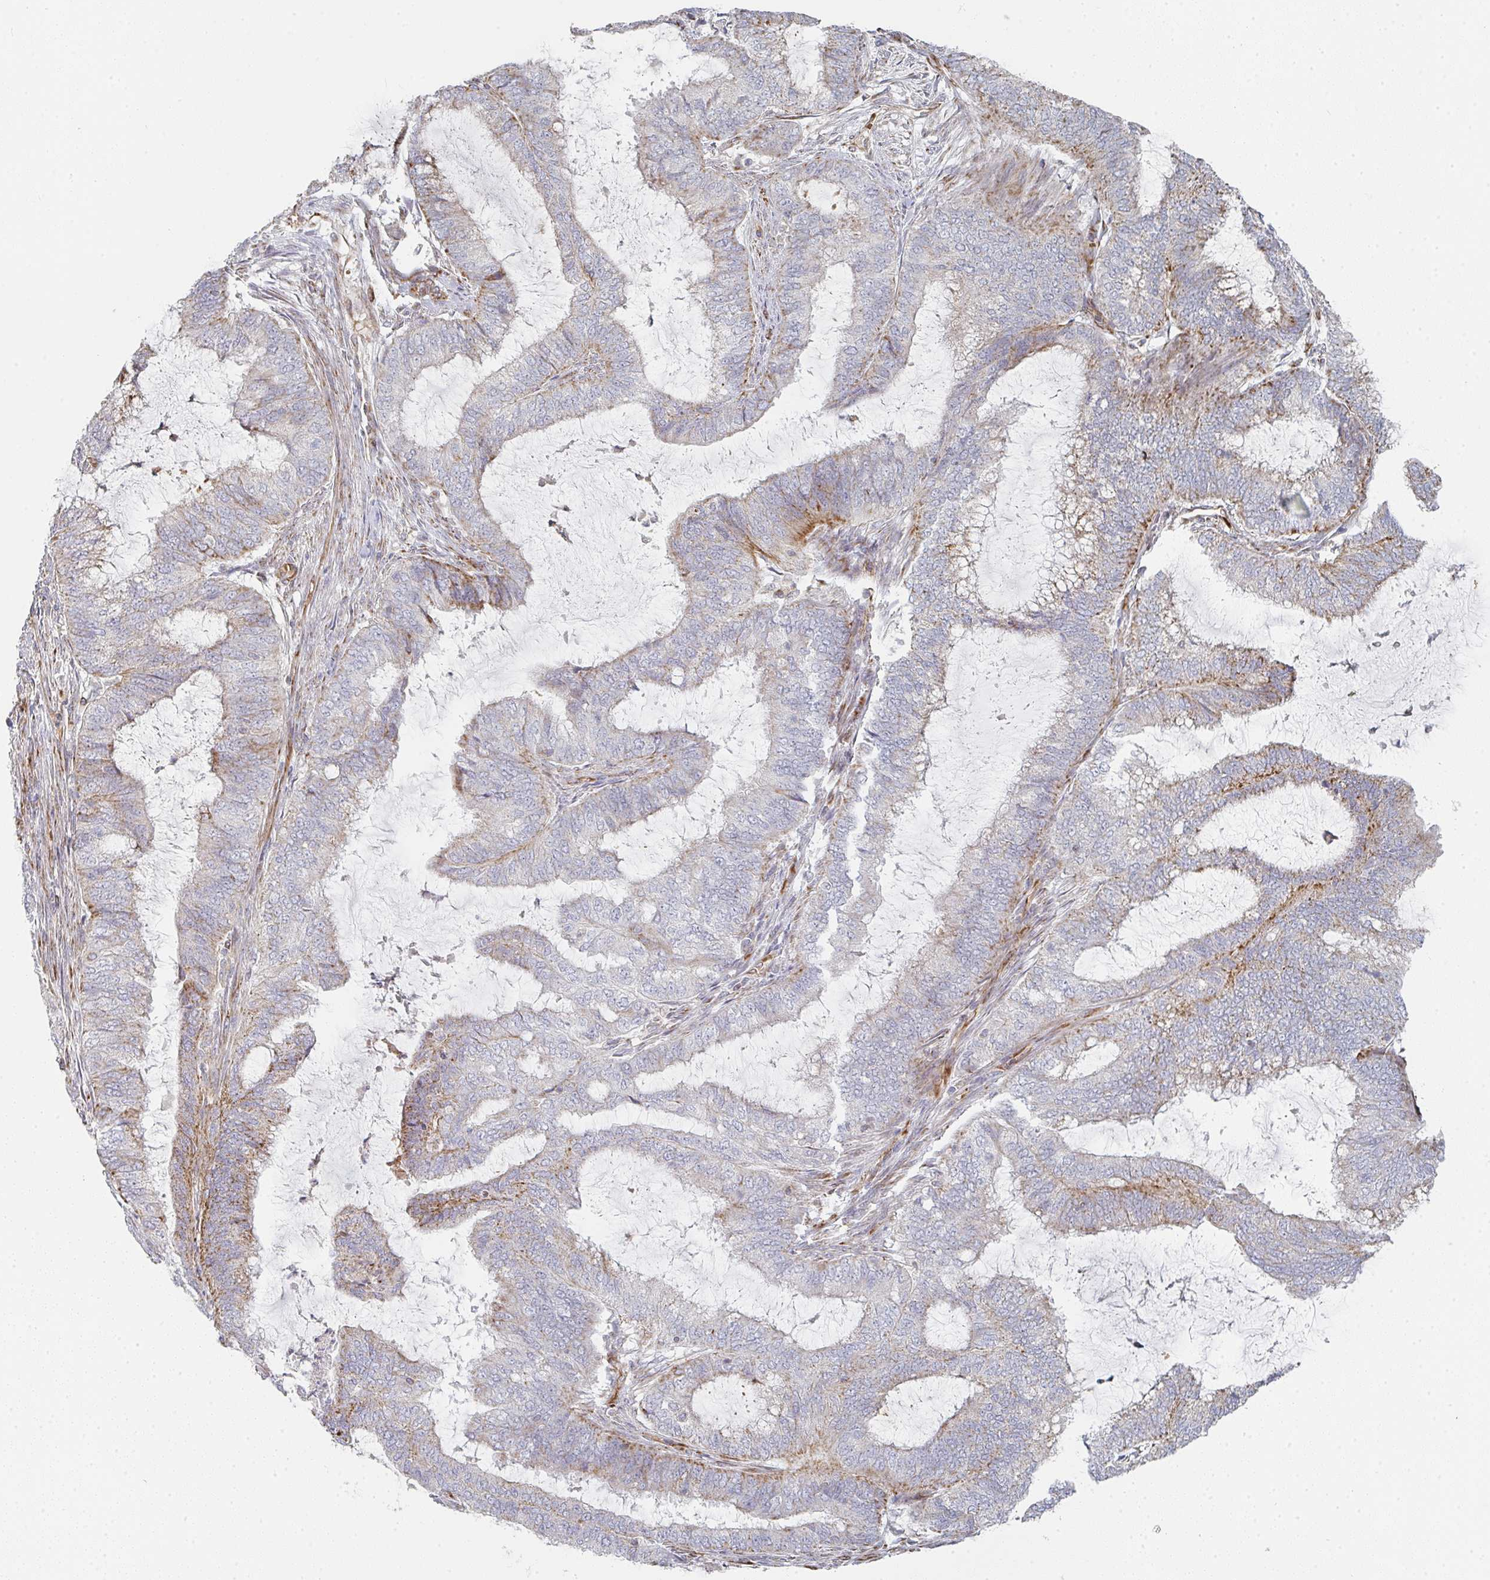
{"staining": {"intensity": "moderate", "quantity": "25%-75%", "location": "cytoplasmic/membranous"}, "tissue": "endometrial cancer", "cell_type": "Tumor cells", "image_type": "cancer", "snomed": [{"axis": "morphology", "description": "Adenocarcinoma, NOS"}, {"axis": "topography", "description": "Endometrium"}], "caption": "Protein staining of endometrial adenocarcinoma tissue demonstrates moderate cytoplasmic/membranous positivity in about 25%-75% of tumor cells.", "gene": "ZNF526", "patient": {"sex": "female", "age": 51}}